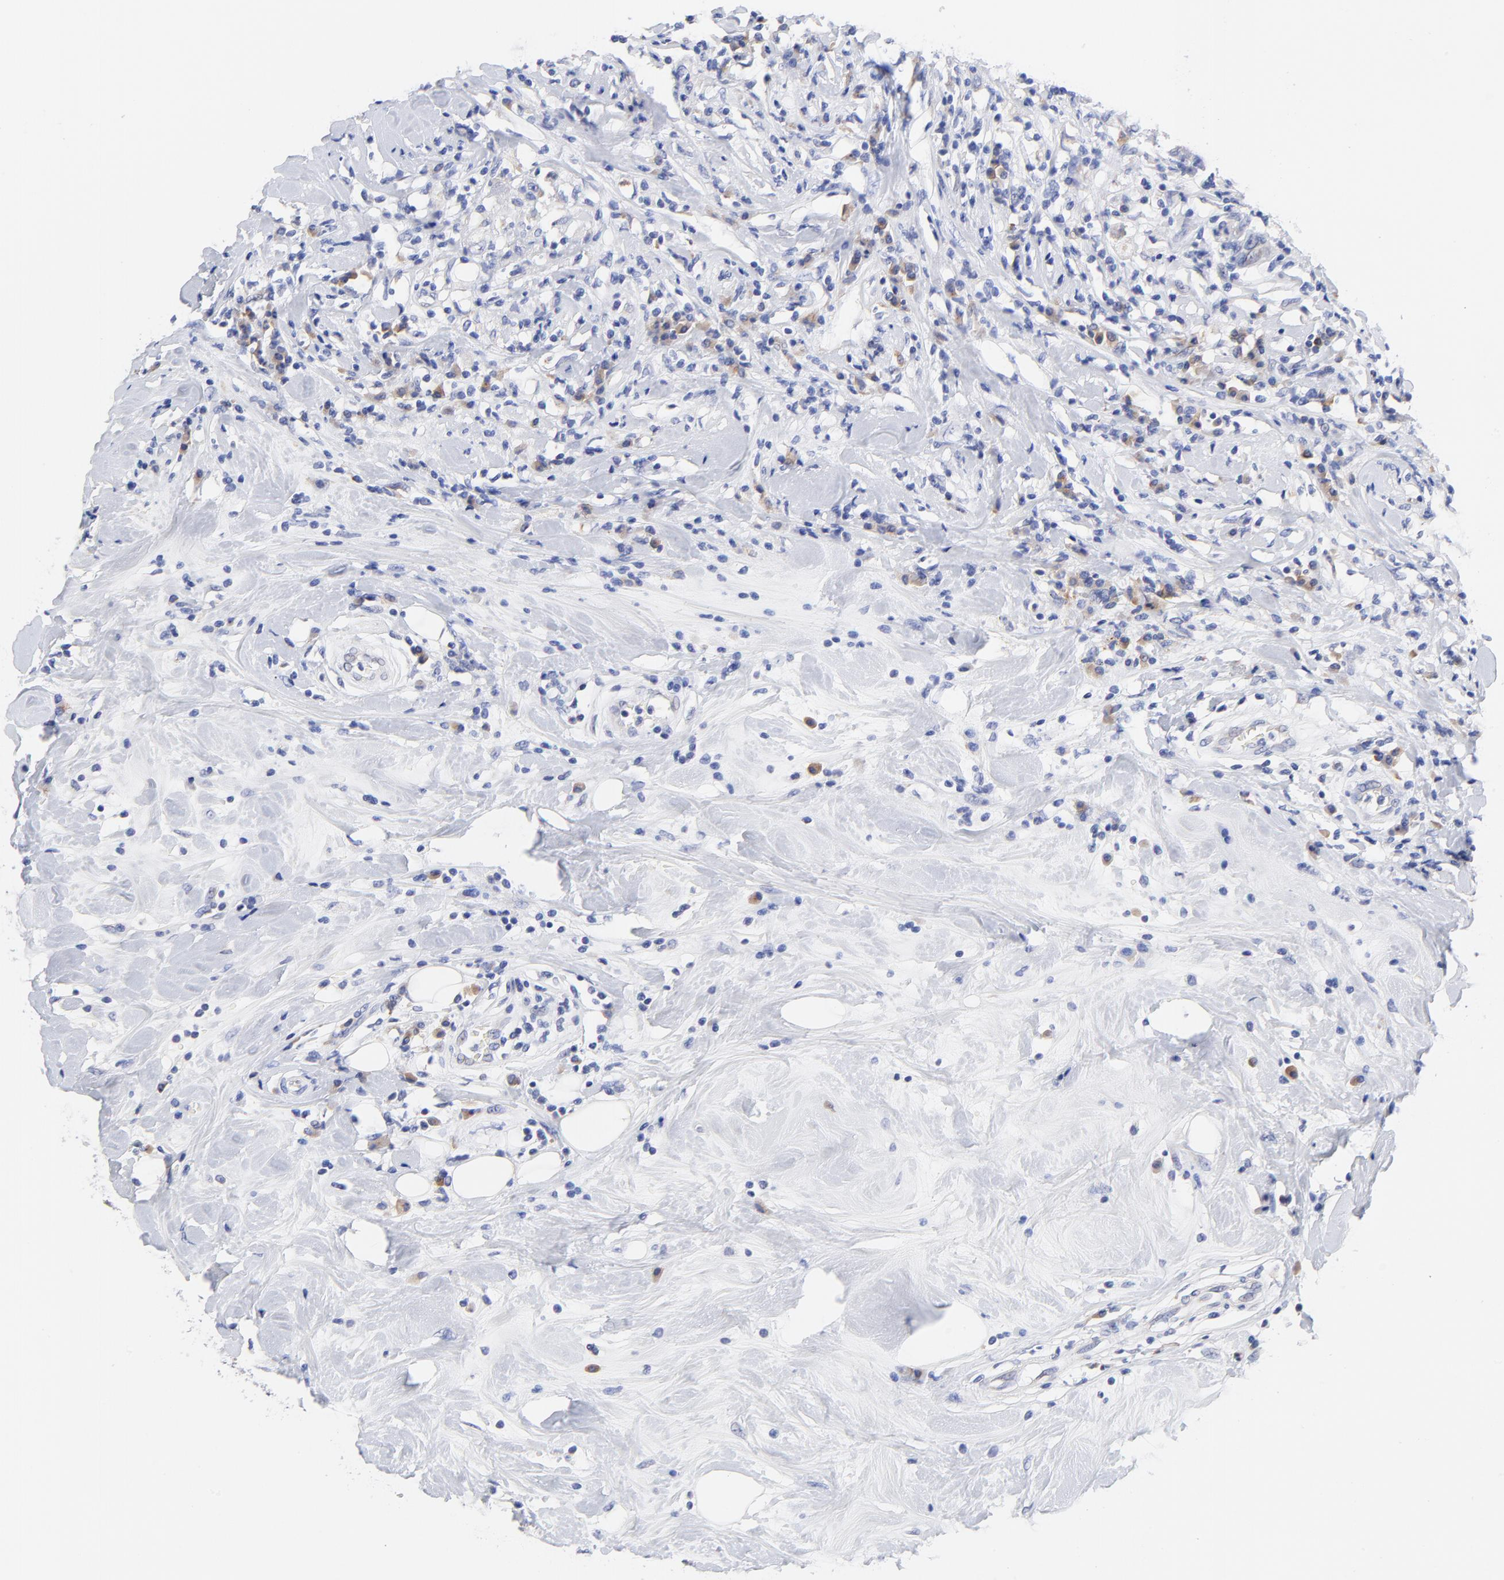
{"staining": {"intensity": "weak", "quantity": "<25%", "location": "cytoplasmic/membranous"}, "tissue": "breast cancer", "cell_type": "Tumor cells", "image_type": "cancer", "snomed": [{"axis": "morphology", "description": "Duct carcinoma"}, {"axis": "topography", "description": "Breast"}], "caption": "High power microscopy image of an immunohistochemistry photomicrograph of breast cancer (invasive ductal carcinoma), revealing no significant staining in tumor cells.", "gene": "LAX1", "patient": {"sex": "female", "age": 27}}